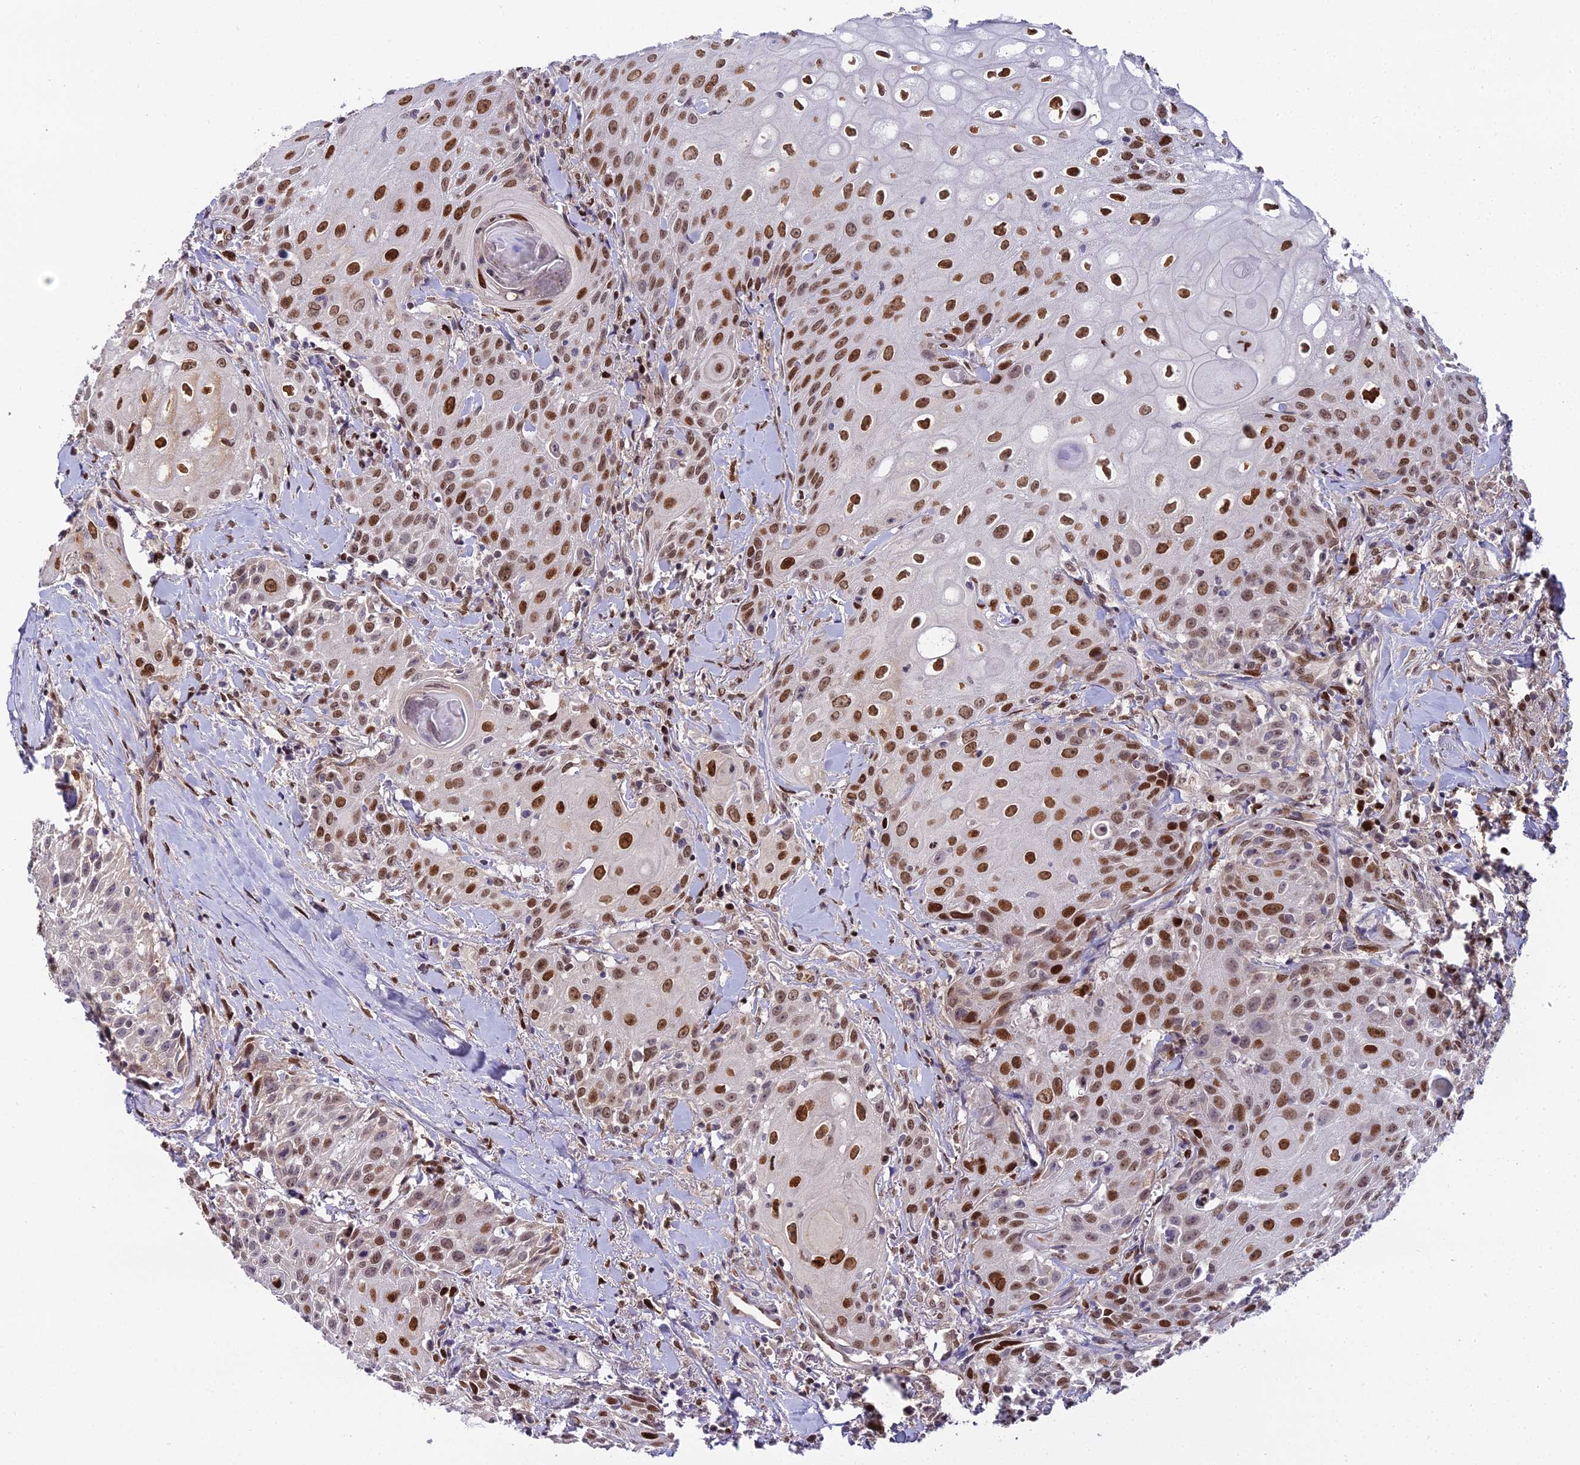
{"staining": {"intensity": "strong", "quantity": ">75%", "location": "nuclear"}, "tissue": "head and neck cancer", "cell_type": "Tumor cells", "image_type": "cancer", "snomed": [{"axis": "morphology", "description": "Squamous cell carcinoma, NOS"}, {"axis": "topography", "description": "Oral tissue"}, {"axis": "topography", "description": "Head-Neck"}], "caption": "A brown stain labels strong nuclear positivity of a protein in head and neck cancer (squamous cell carcinoma) tumor cells.", "gene": "ZNF707", "patient": {"sex": "female", "age": 82}}